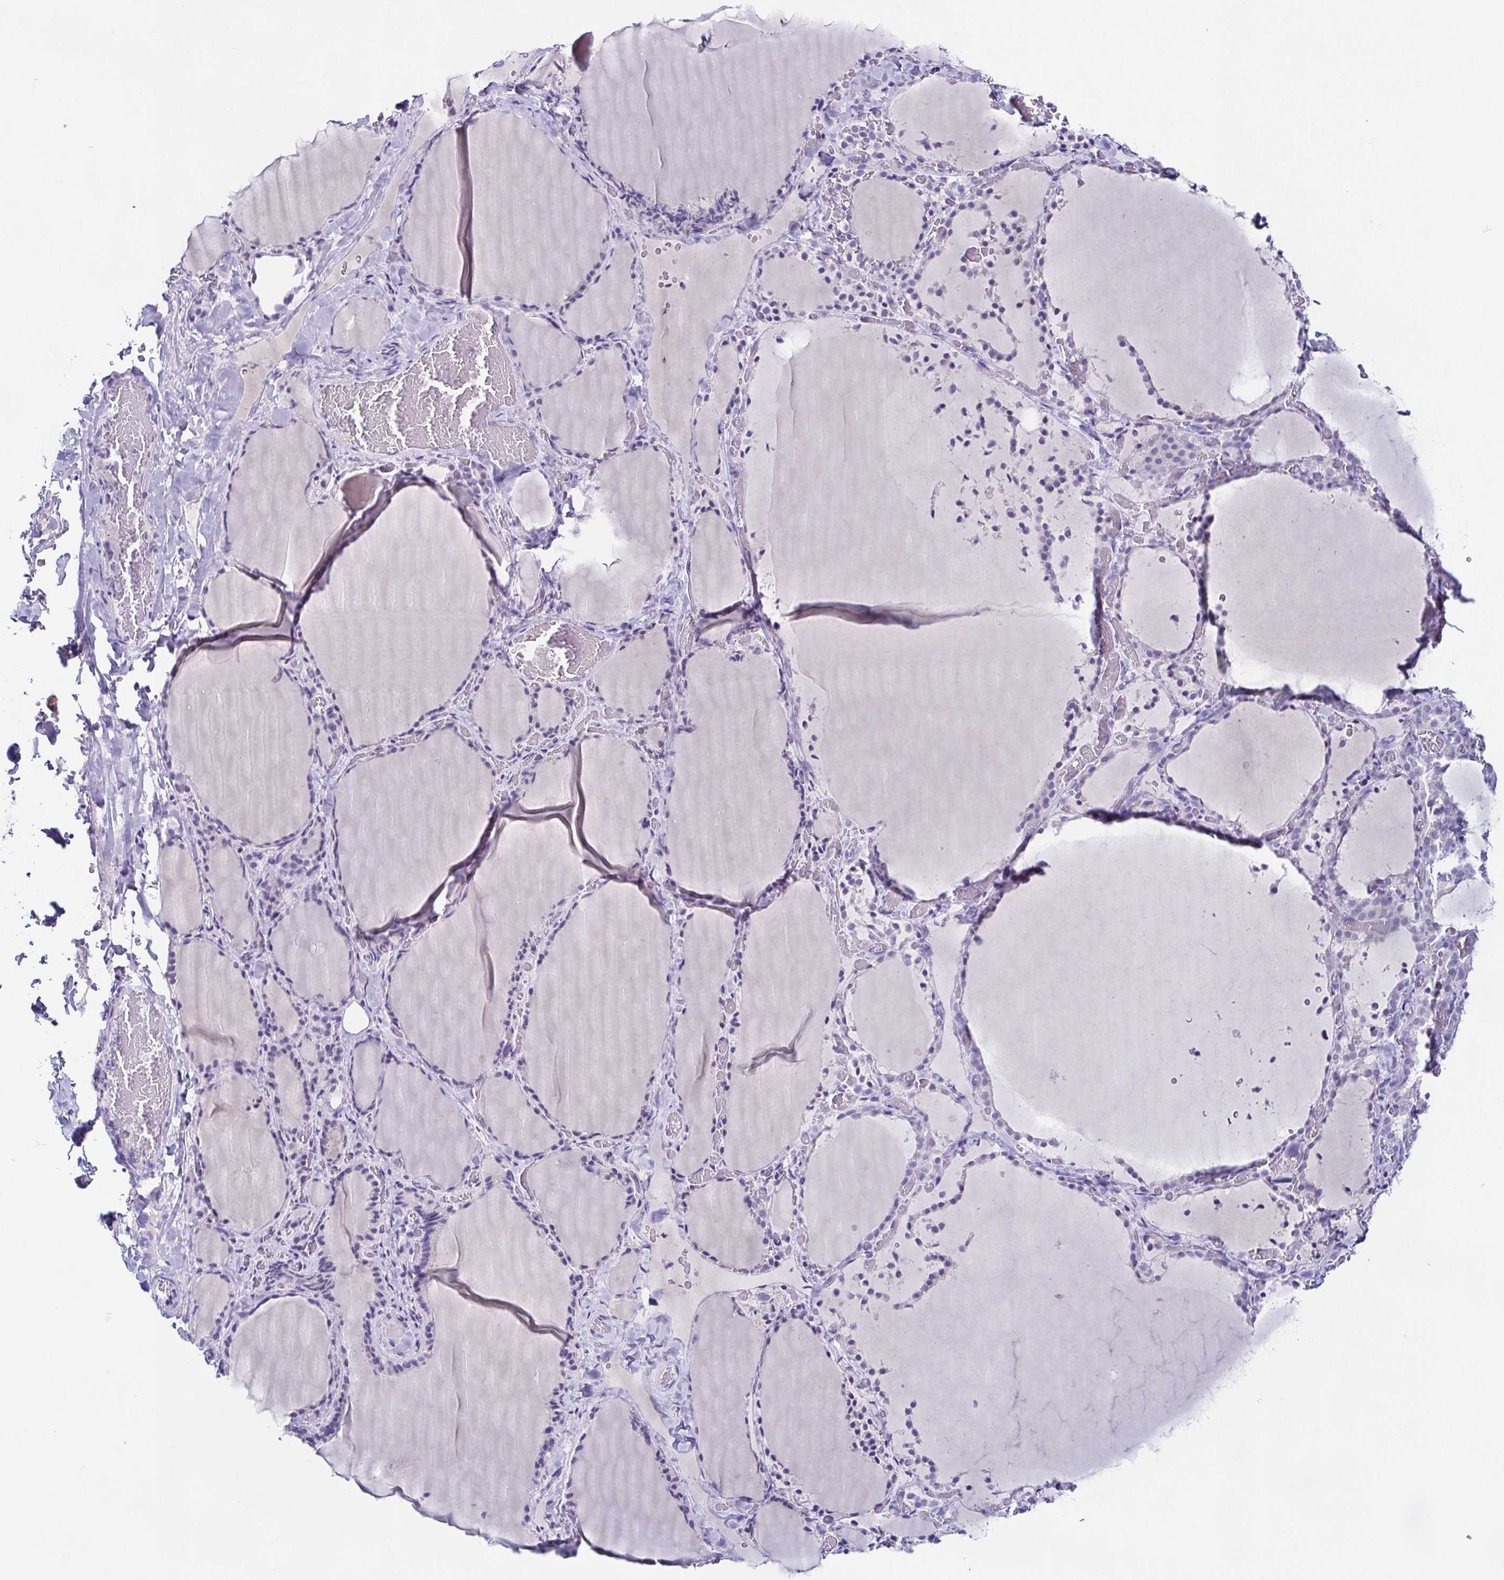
{"staining": {"intensity": "negative", "quantity": "none", "location": "none"}, "tissue": "thyroid gland", "cell_type": "Glandular cells", "image_type": "normal", "snomed": [{"axis": "morphology", "description": "Normal tissue, NOS"}, {"axis": "topography", "description": "Thyroid gland"}], "caption": "Immunohistochemistry histopathology image of normal thyroid gland stained for a protein (brown), which displays no positivity in glandular cells. The staining was performed using DAB to visualize the protein expression in brown, while the nuclei were stained in blue with hematoxylin (Magnification: 20x).", "gene": "TP73", "patient": {"sex": "female", "age": 22}}